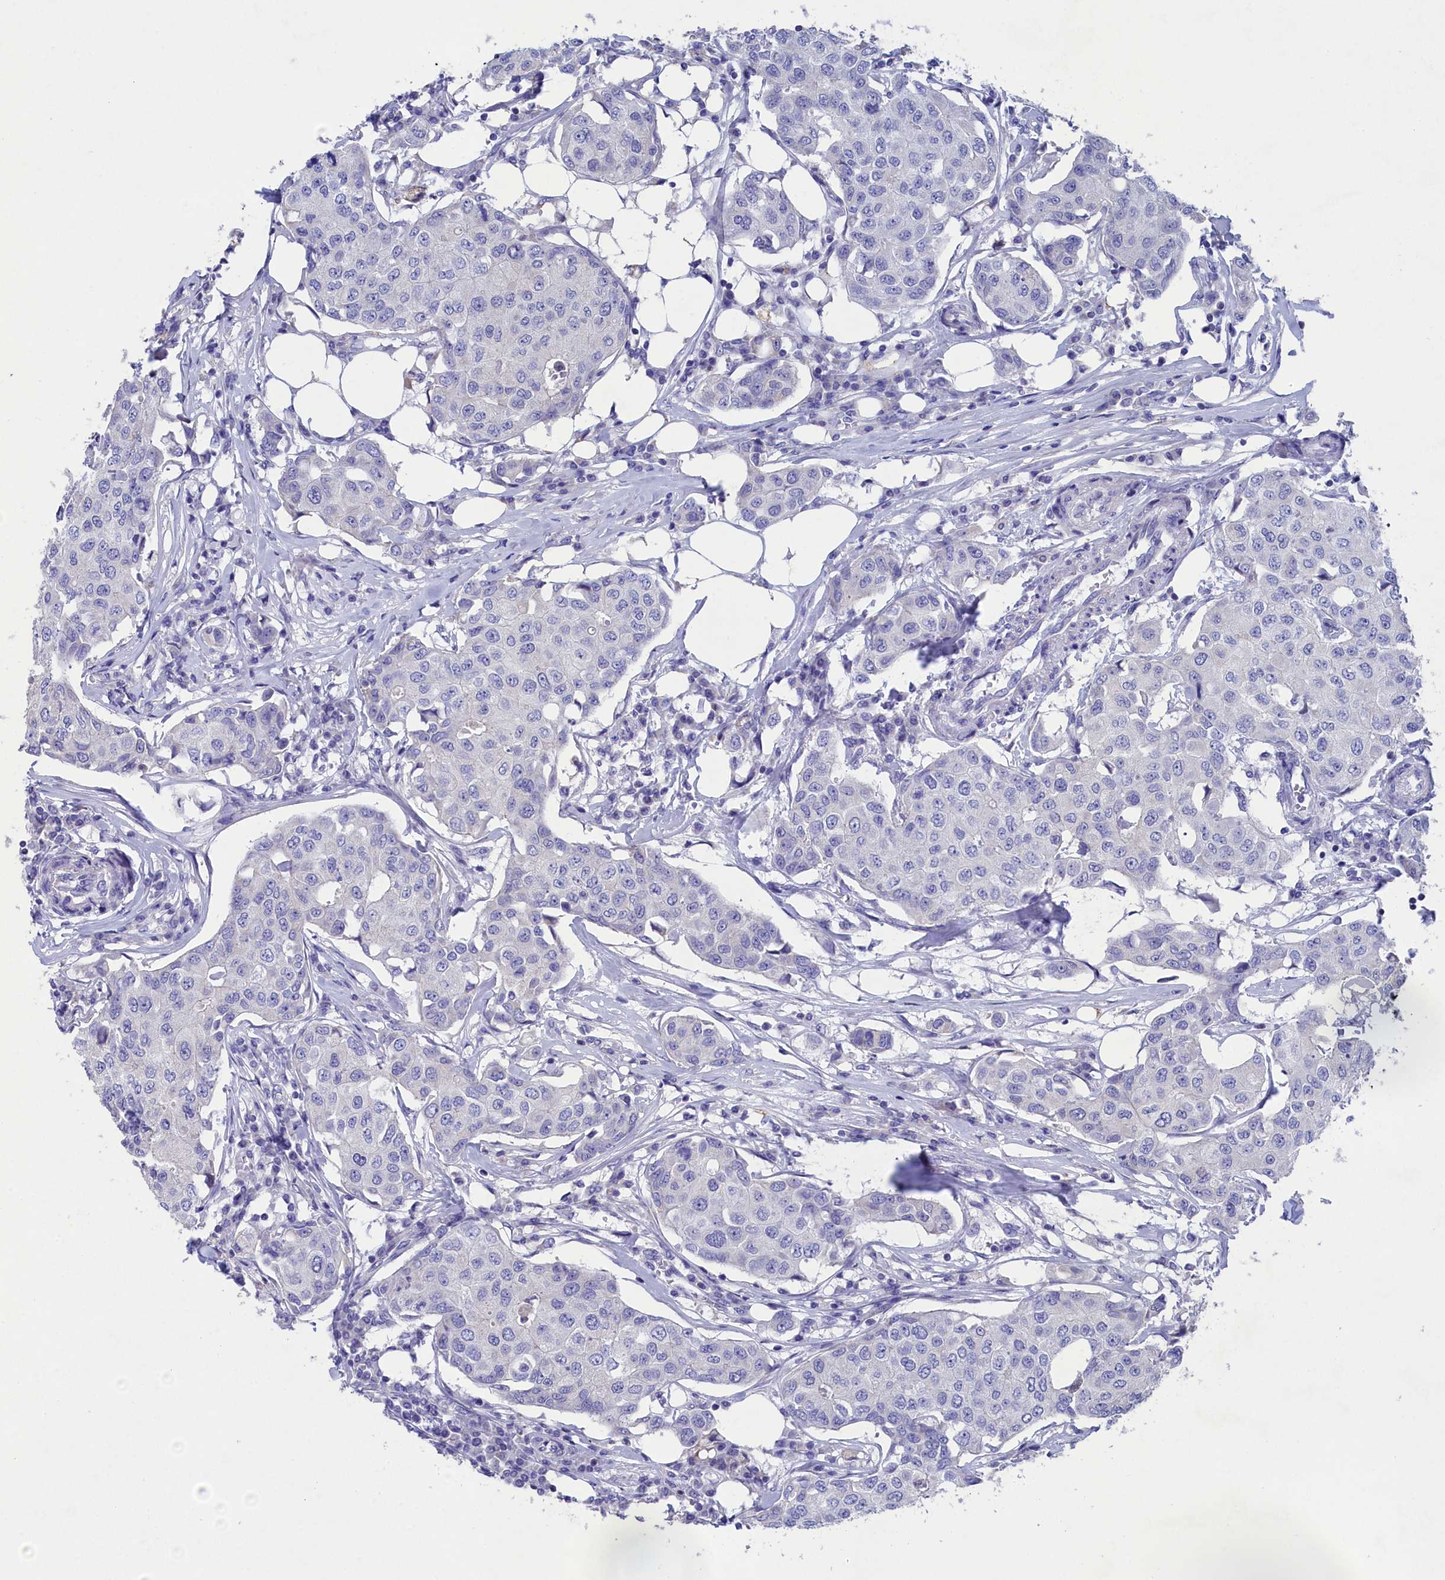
{"staining": {"intensity": "negative", "quantity": "none", "location": "none"}, "tissue": "breast cancer", "cell_type": "Tumor cells", "image_type": "cancer", "snomed": [{"axis": "morphology", "description": "Duct carcinoma"}, {"axis": "topography", "description": "Breast"}], "caption": "There is no significant expression in tumor cells of breast infiltrating ductal carcinoma.", "gene": "PRDM12", "patient": {"sex": "female", "age": 80}}